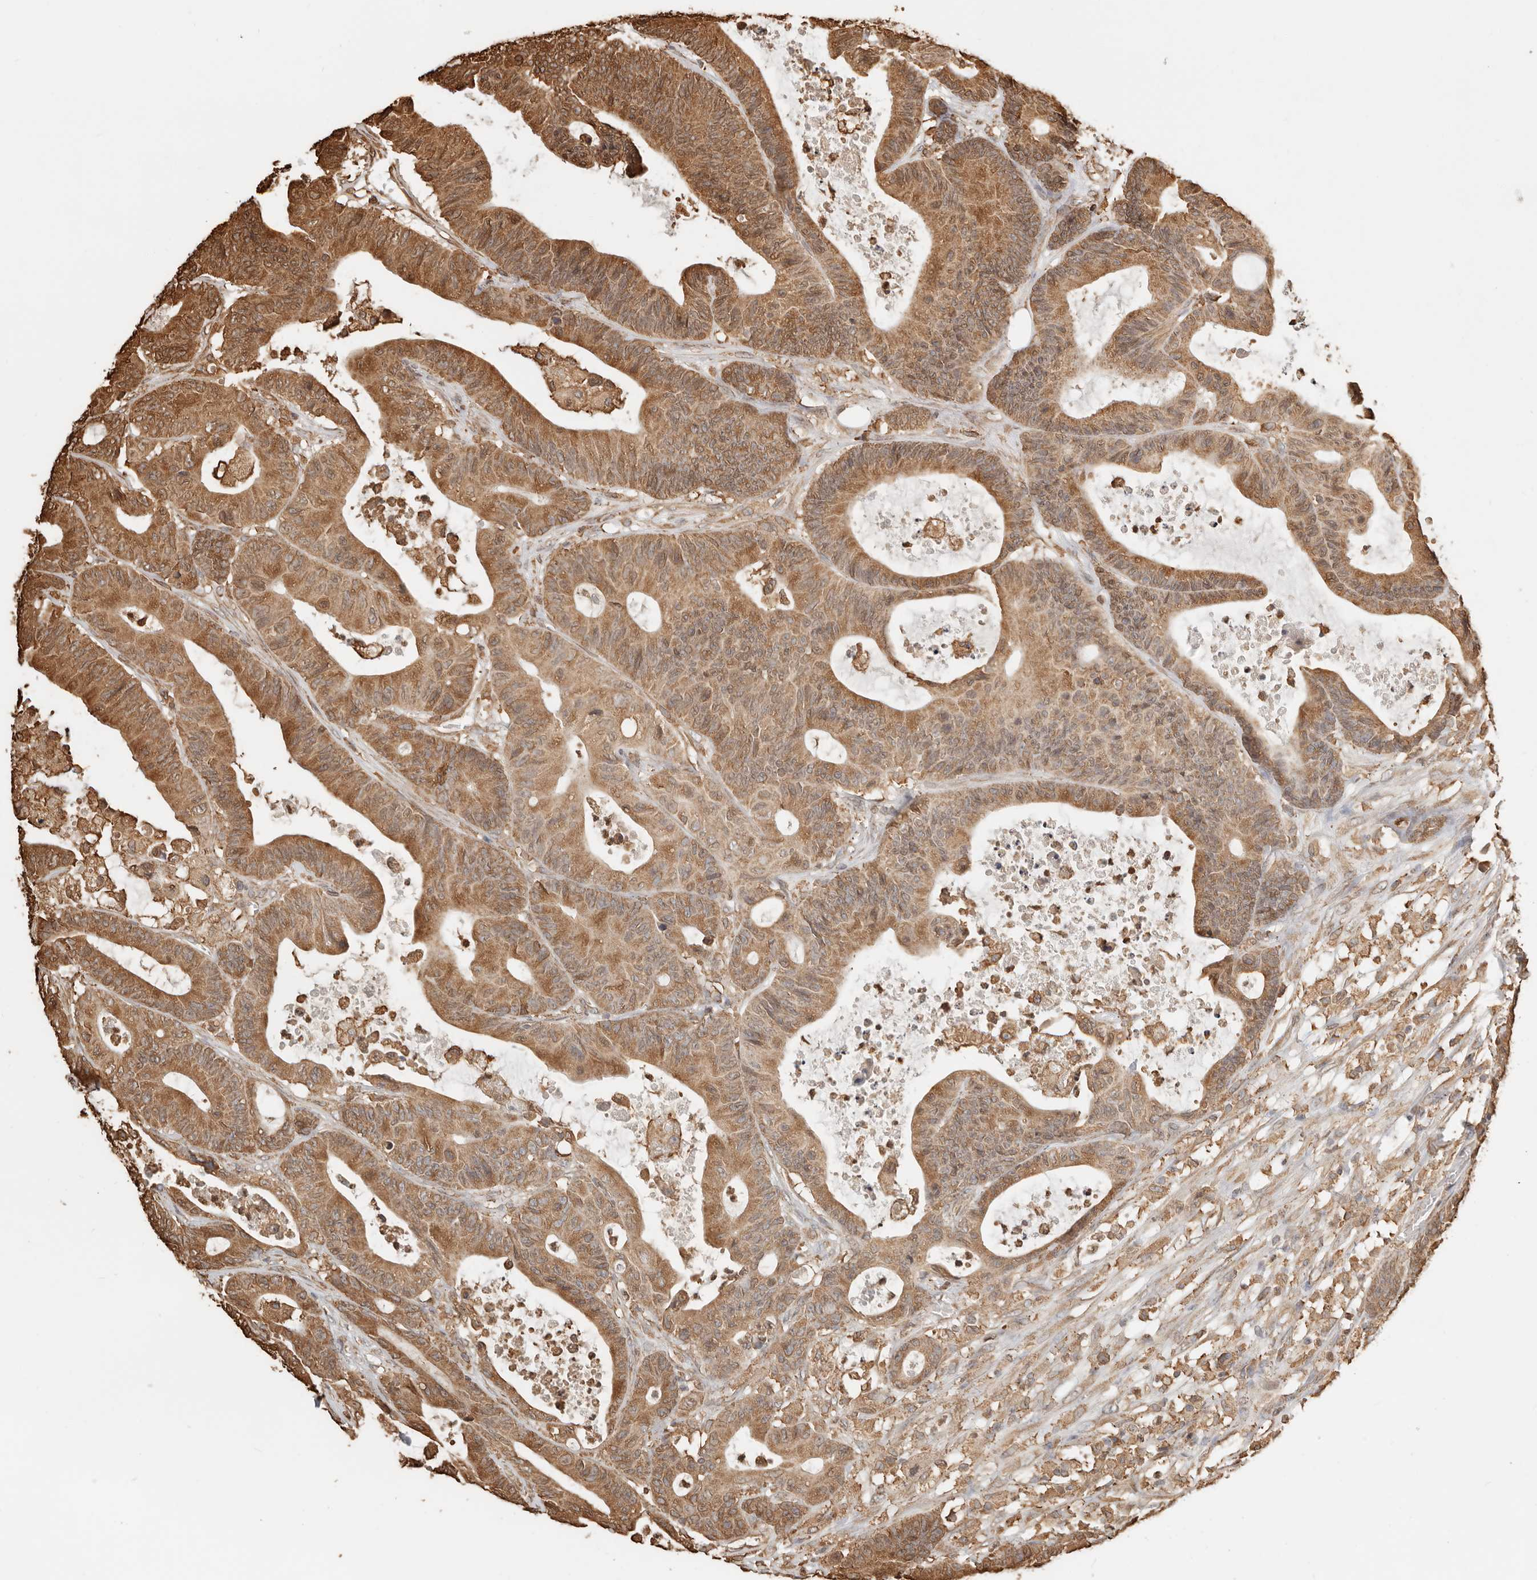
{"staining": {"intensity": "moderate", "quantity": ">75%", "location": "cytoplasmic/membranous"}, "tissue": "colorectal cancer", "cell_type": "Tumor cells", "image_type": "cancer", "snomed": [{"axis": "morphology", "description": "Adenocarcinoma, NOS"}, {"axis": "topography", "description": "Colon"}], "caption": "Human colorectal cancer (adenocarcinoma) stained with a brown dye displays moderate cytoplasmic/membranous positive expression in about >75% of tumor cells.", "gene": "ARHGEF10L", "patient": {"sex": "female", "age": 84}}